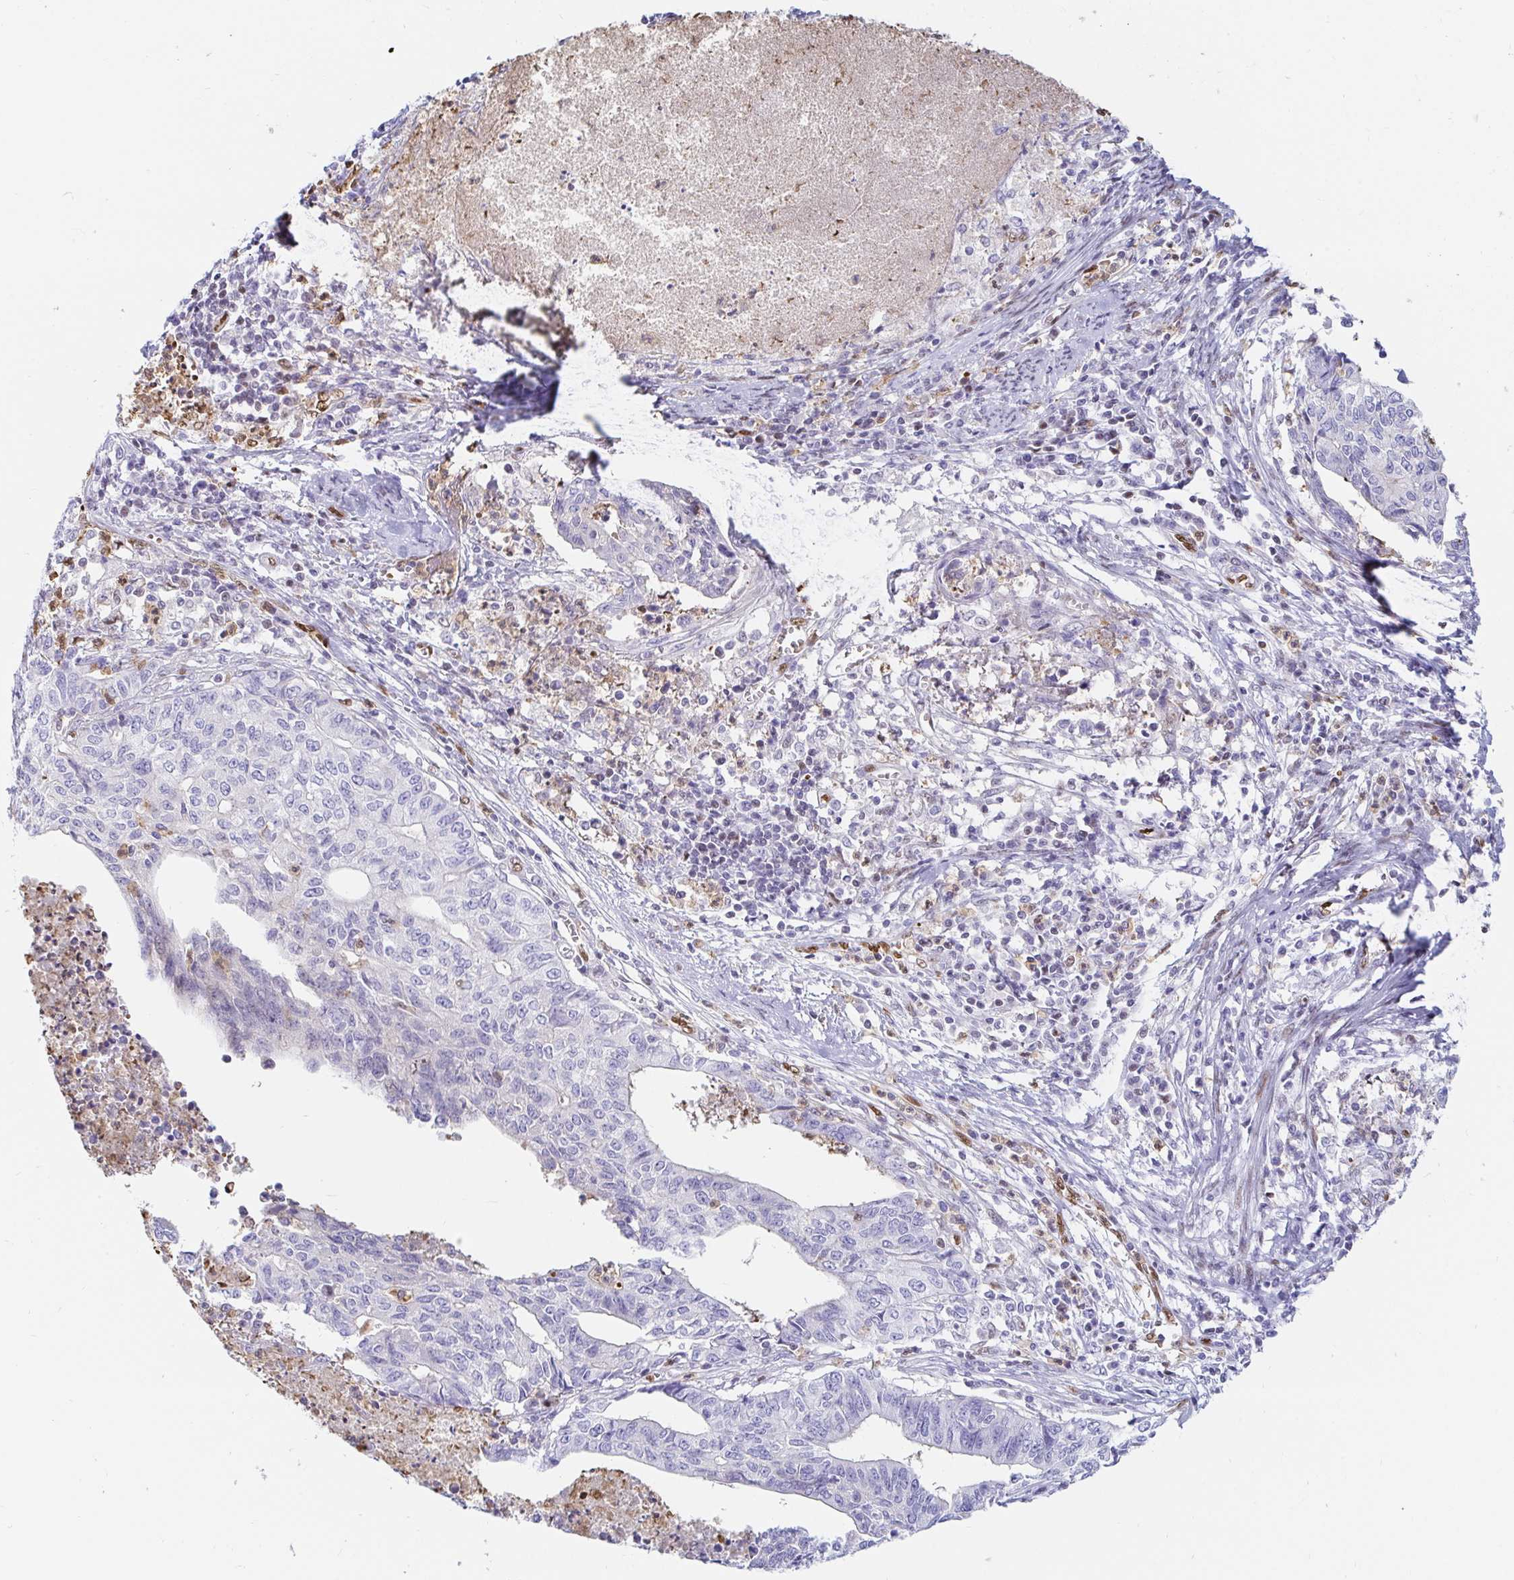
{"staining": {"intensity": "negative", "quantity": "none", "location": "none"}, "tissue": "endometrial cancer", "cell_type": "Tumor cells", "image_type": "cancer", "snomed": [{"axis": "morphology", "description": "Adenocarcinoma, NOS"}, {"axis": "topography", "description": "Endometrium"}], "caption": "Immunohistochemistry (IHC) of endometrial cancer (adenocarcinoma) shows no staining in tumor cells.", "gene": "HINFP", "patient": {"sex": "female", "age": 65}}